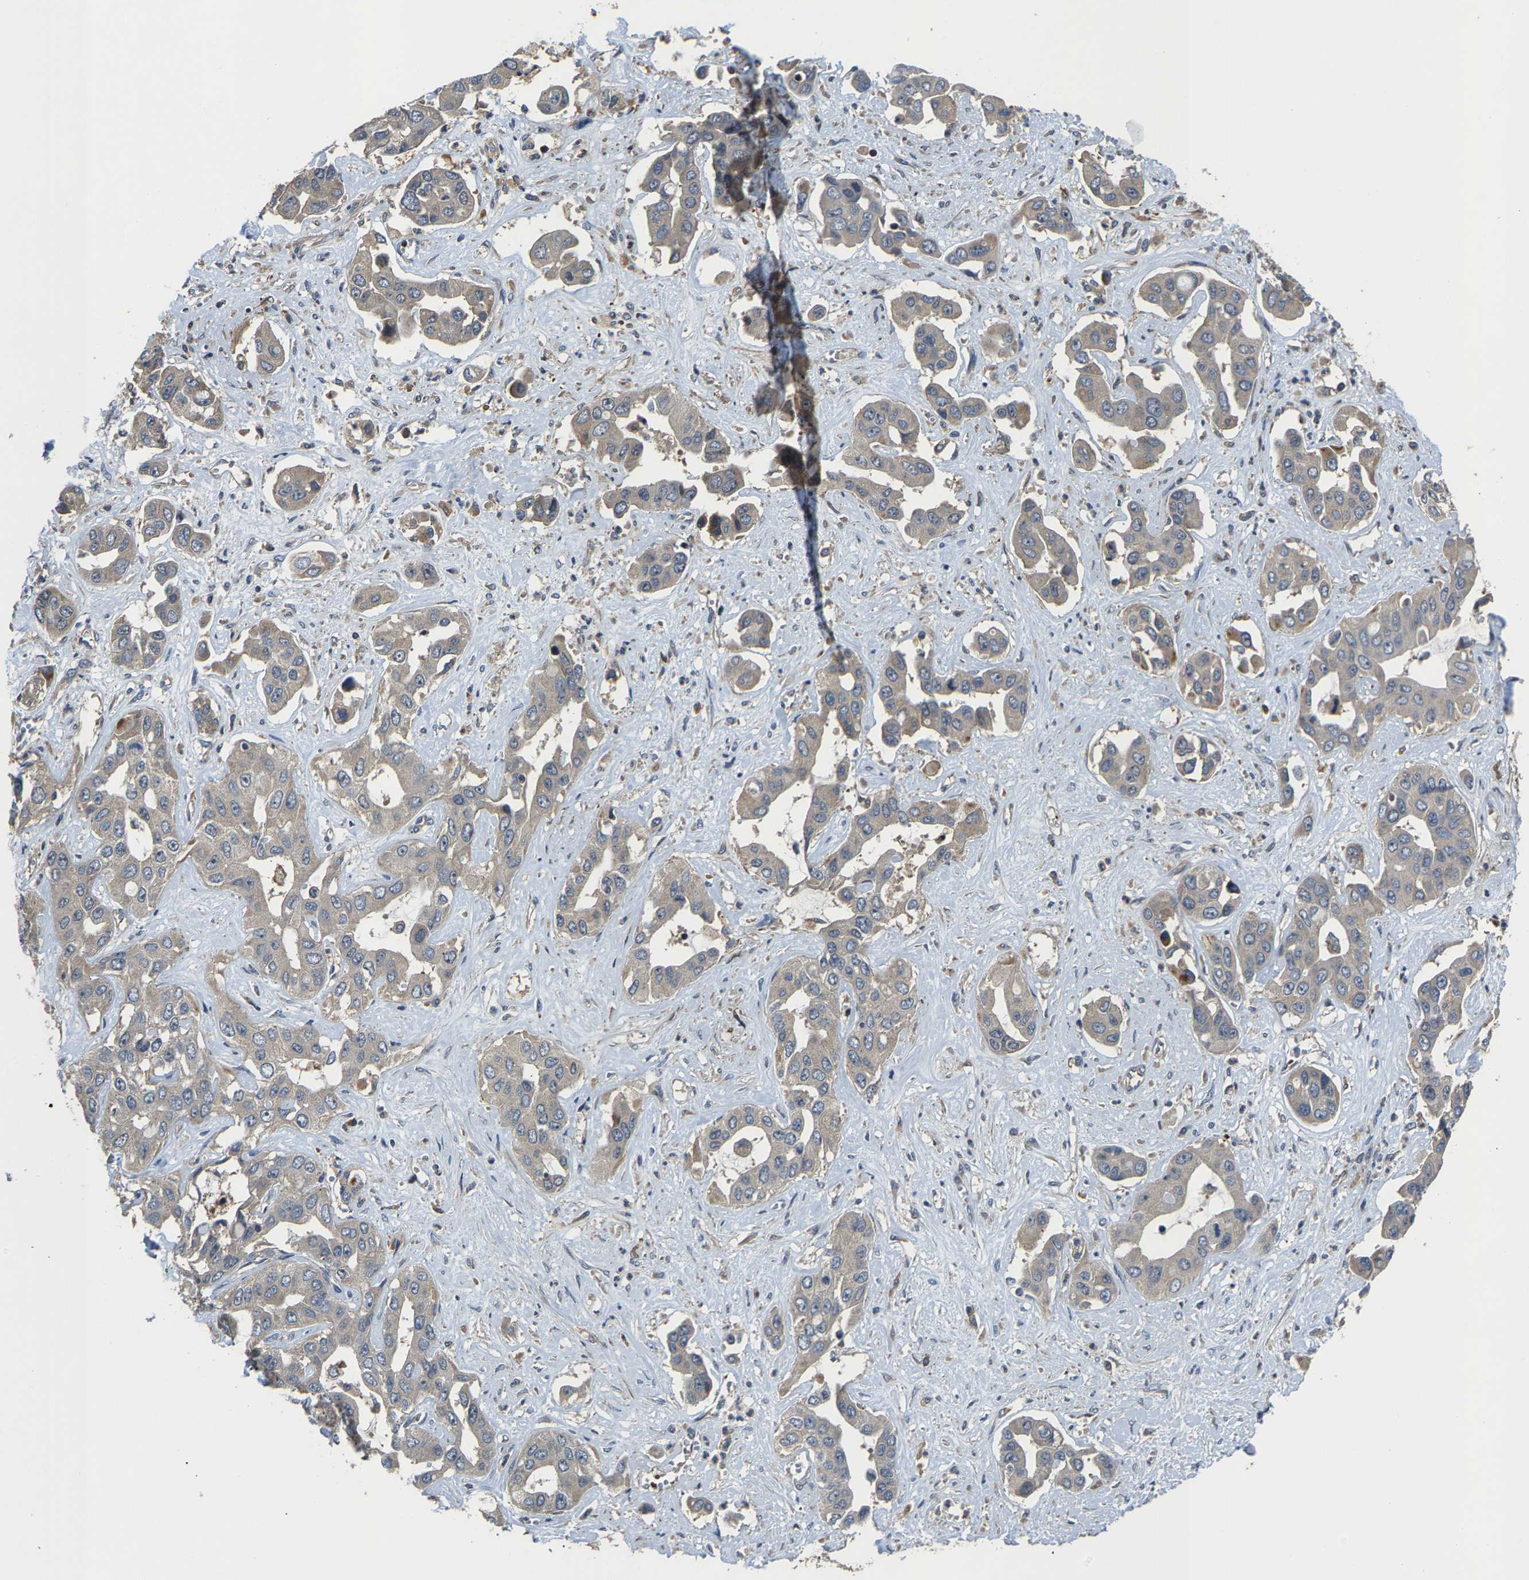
{"staining": {"intensity": "negative", "quantity": "none", "location": "none"}, "tissue": "liver cancer", "cell_type": "Tumor cells", "image_type": "cancer", "snomed": [{"axis": "morphology", "description": "Cholangiocarcinoma"}, {"axis": "topography", "description": "Liver"}], "caption": "This is an IHC histopathology image of human liver cholangiocarcinoma. There is no staining in tumor cells.", "gene": "AGBL3", "patient": {"sex": "female", "age": 52}}